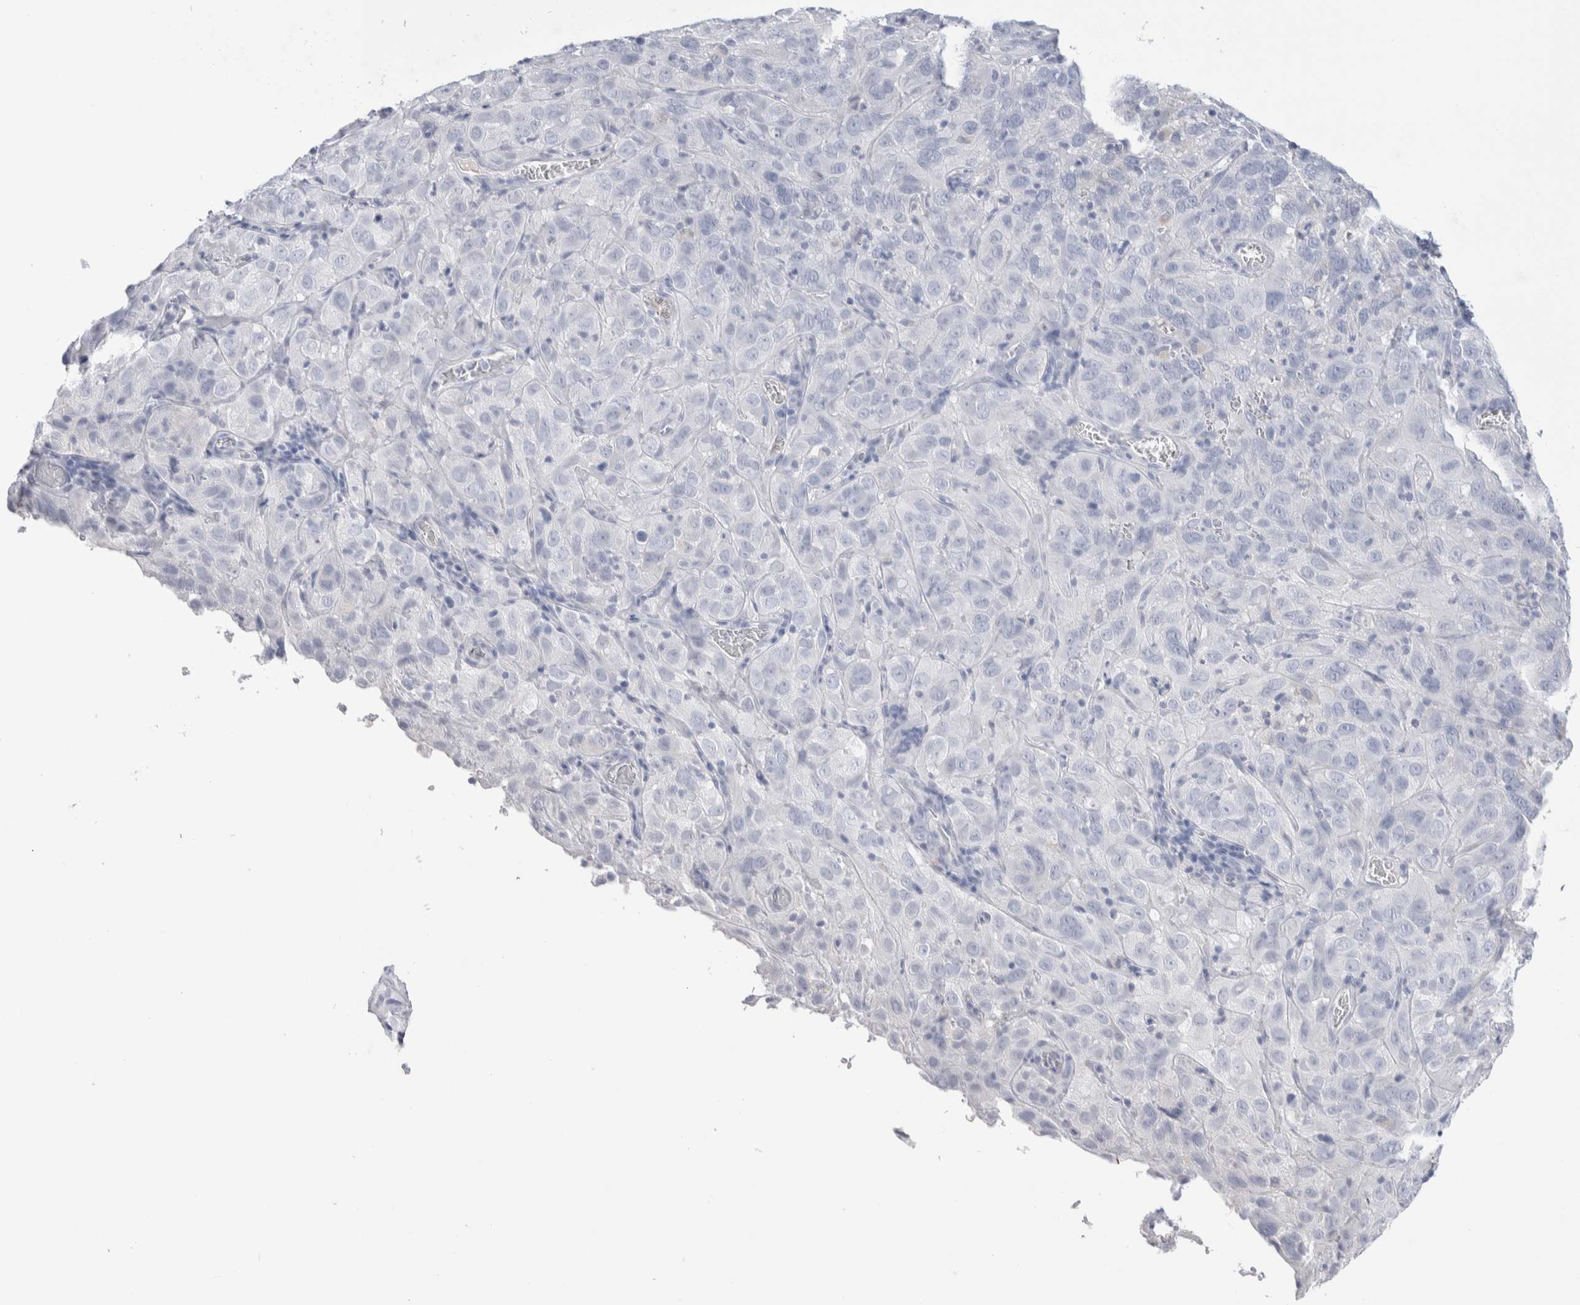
{"staining": {"intensity": "negative", "quantity": "none", "location": "none"}, "tissue": "cervical cancer", "cell_type": "Tumor cells", "image_type": "cancer", "snomed": [{"axis": "morphology", "description": "Squamous cell carcinoma, NOS"}, {"axis": "topography", "description": "Cervix"}], "caption": "Squamous cell carcinoma (cervical) stained for a protein using immunohistochemistry shows no expression tumor cells.", "gene": "GDA", "patient": {"sex": "female", "age": 32}}